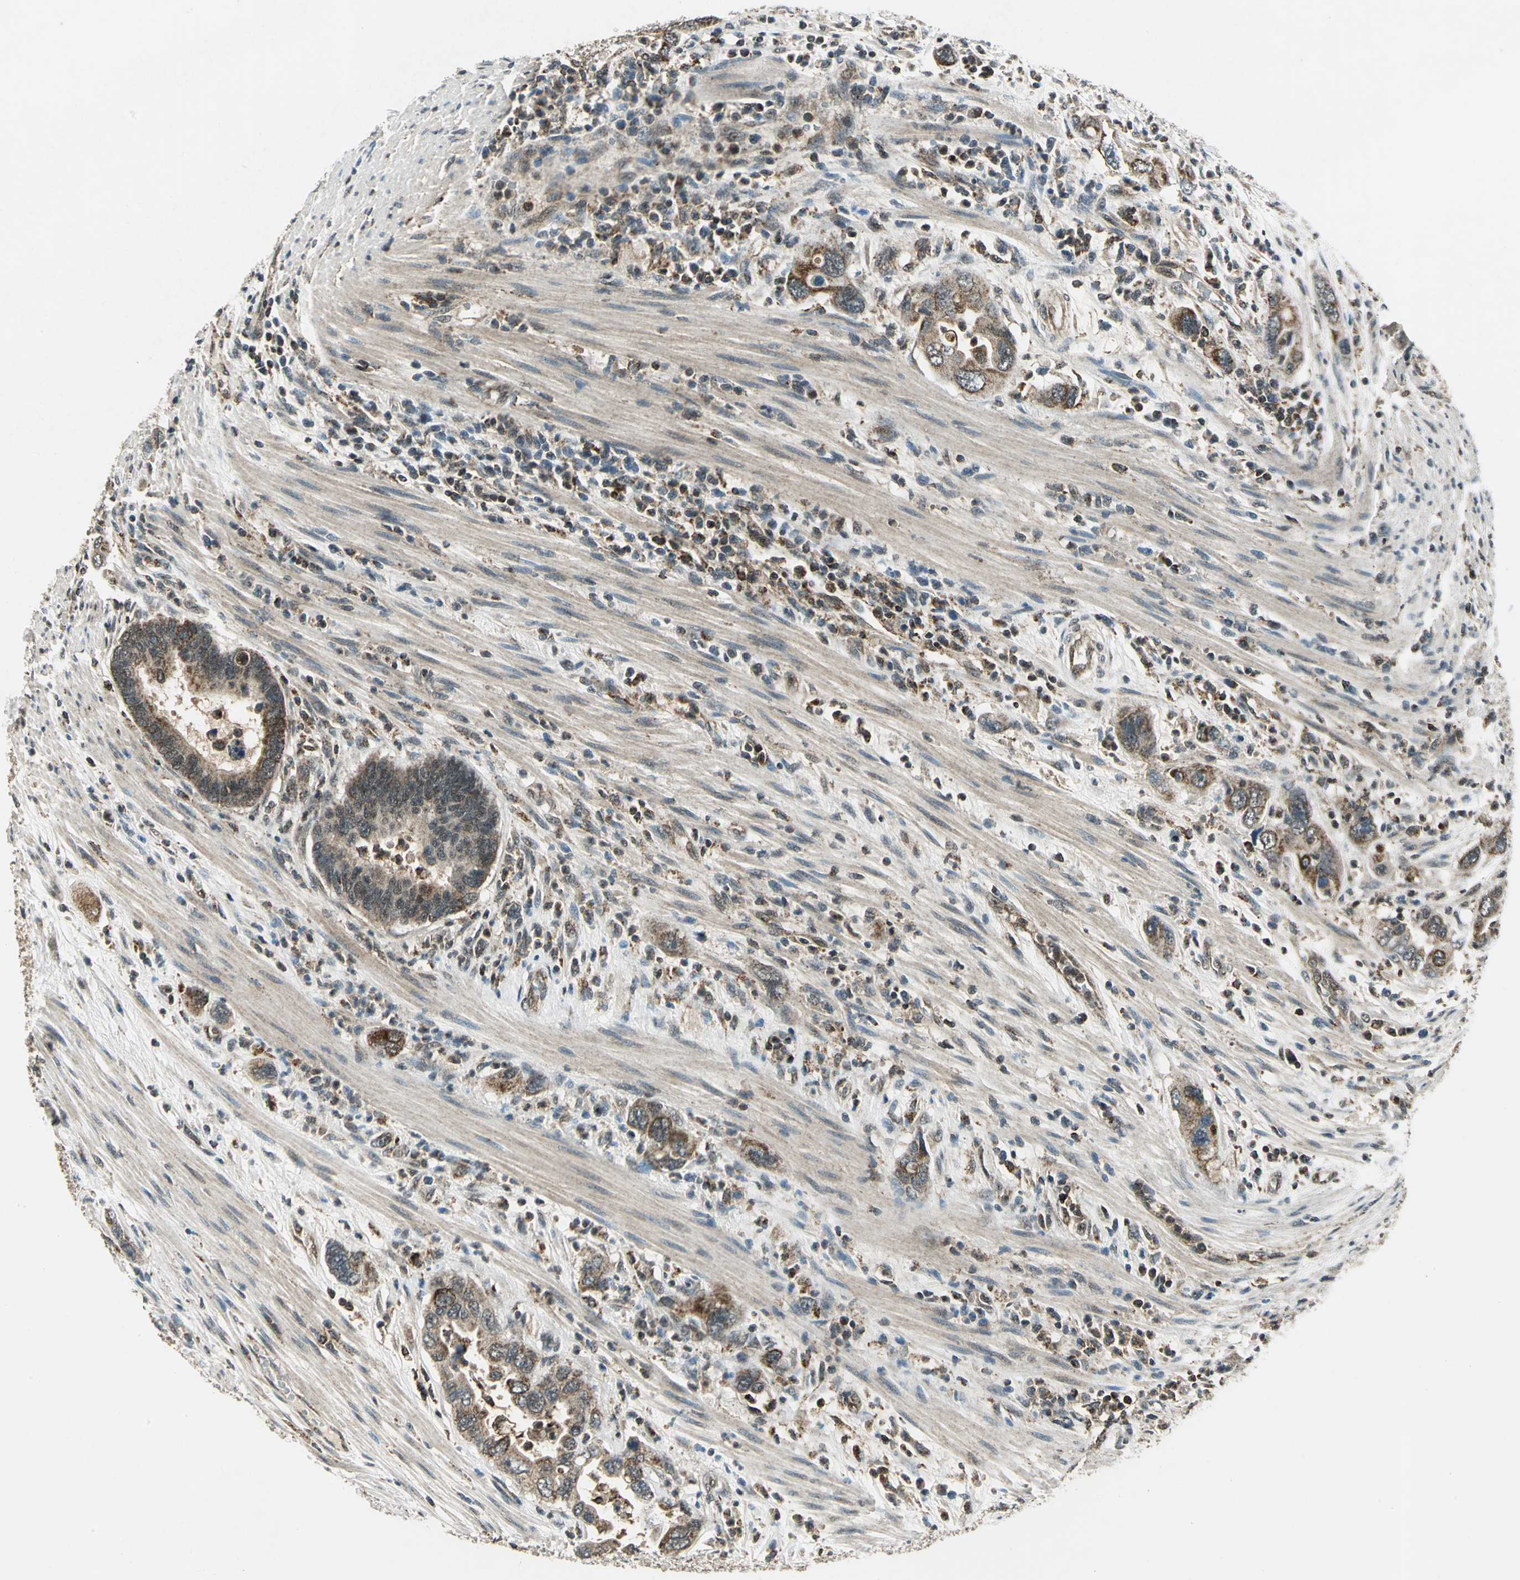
{"staining": {"intensity": "moderate", "quantity": ">75%", "location": "cytoplasmic/membranous"}, "tissue": "pancreatic cancer", "cell_type": "Tumor cells", "image_type": "cancer", "snomed": [{"axis": "morphology", "description": "Adenocarcinoma, NOS"}, {"axis": "topography", "description": "Pancreas"}], "caption": "Human pancreatic adenocarcinoma stained with a brown dye exhibits moderate cytoplasmic/membranous positive expression in approximately >75% of tumor cells.", "gene": "NUDT2", "patient": {"sex": "female", "age": 71}}